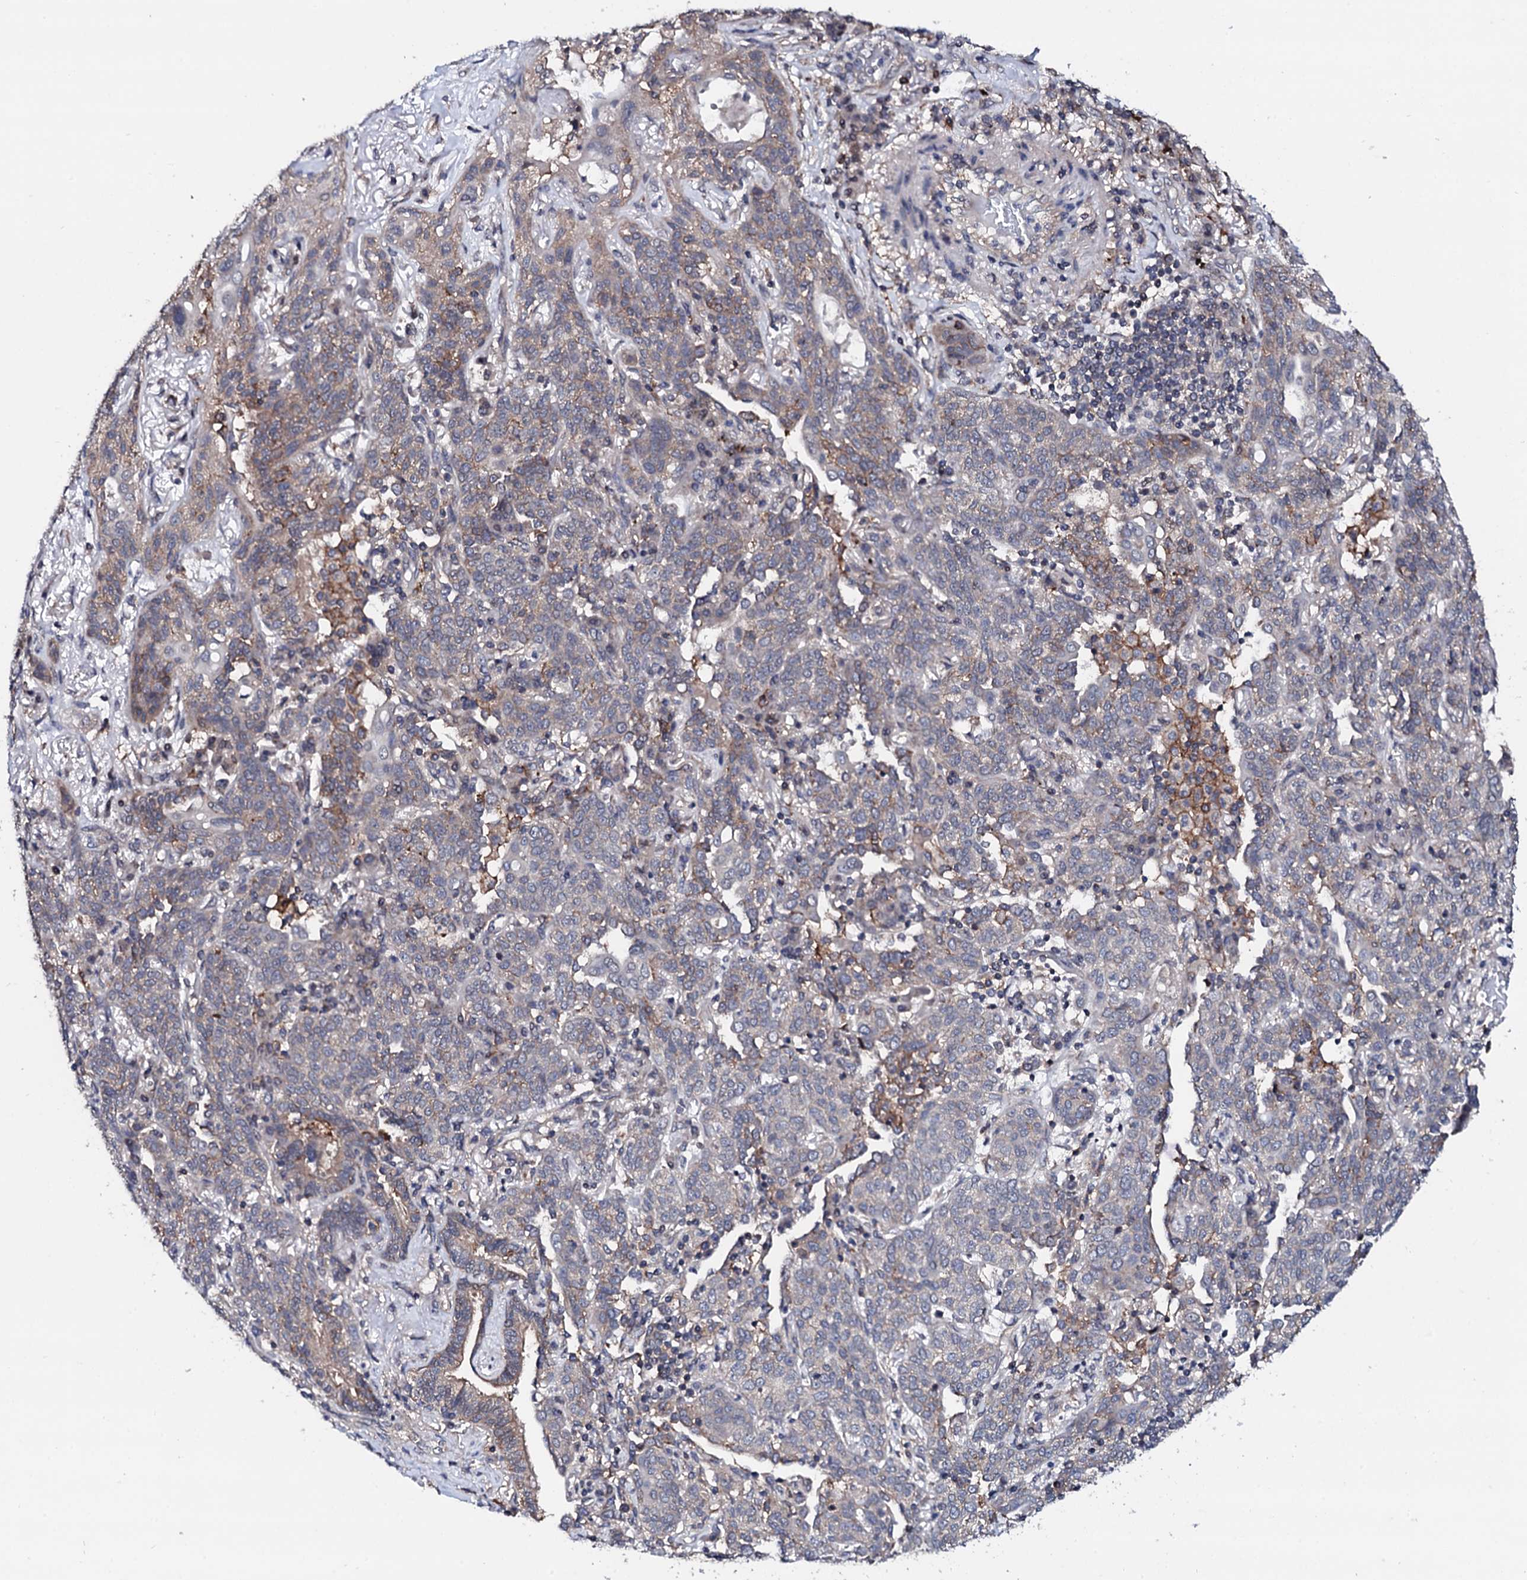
{"staining": {"intensity": "weak", "quantity": "<25%", "location": "cytoplasmic/membranous"}, "tissue": "lung cancer", "cell_type": "Tumor cells", "image_type": "cancer", "snomed": [{"axis": "morphology", "description": "Squamous cell carcinoma, NOS"}, {"axis": "topography", "description": "Lung"}], "caption": "This is an immunohistochemistry micrograph of lung cancer (squamous cell carcinoma). There is no expression in tumor cells.", "gene": "EDC3", "patient": {"sex": "female", "age": 70}}